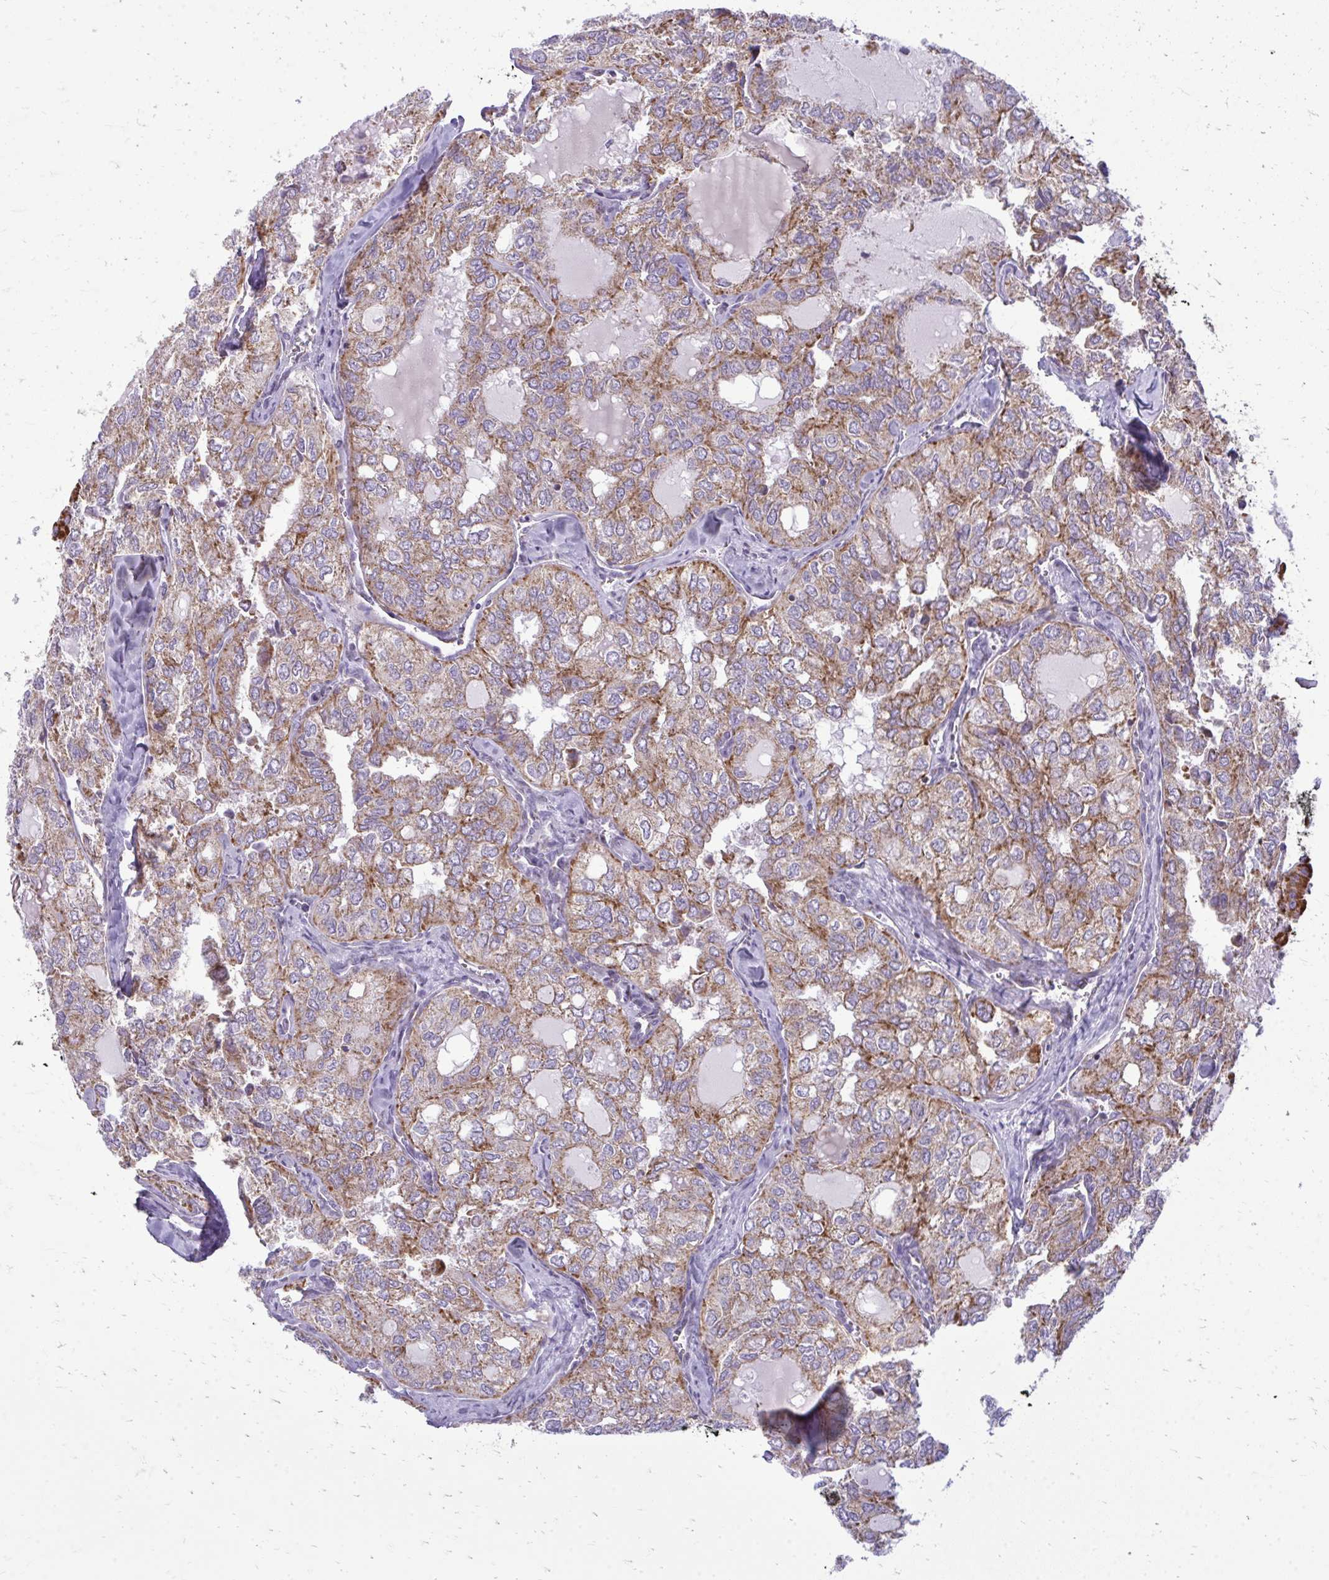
{"staining": {"intensity": "moderate", "quantity": ">75%", "location": "cytoplasmic/membranous"}, "tissue": "thyroid cancer", "cell_type": "Tumor cells", "image_type": "cancer", "snomed": [{"axis": "morphology", "description": "Follicular adenoma carcinoma, NOS"}, {"axis": "topography", "description": "Thyroid gland"}], "caption": "Immunohistochemical staining of thyroid follicular adenoma carcinoma reveals medium levels of moderate cytoplasmic/membranous protein staining in approximately >75% of tumor cells.", "gene": "IFIT1", "patient": {"sex": "male", "age": 75}}